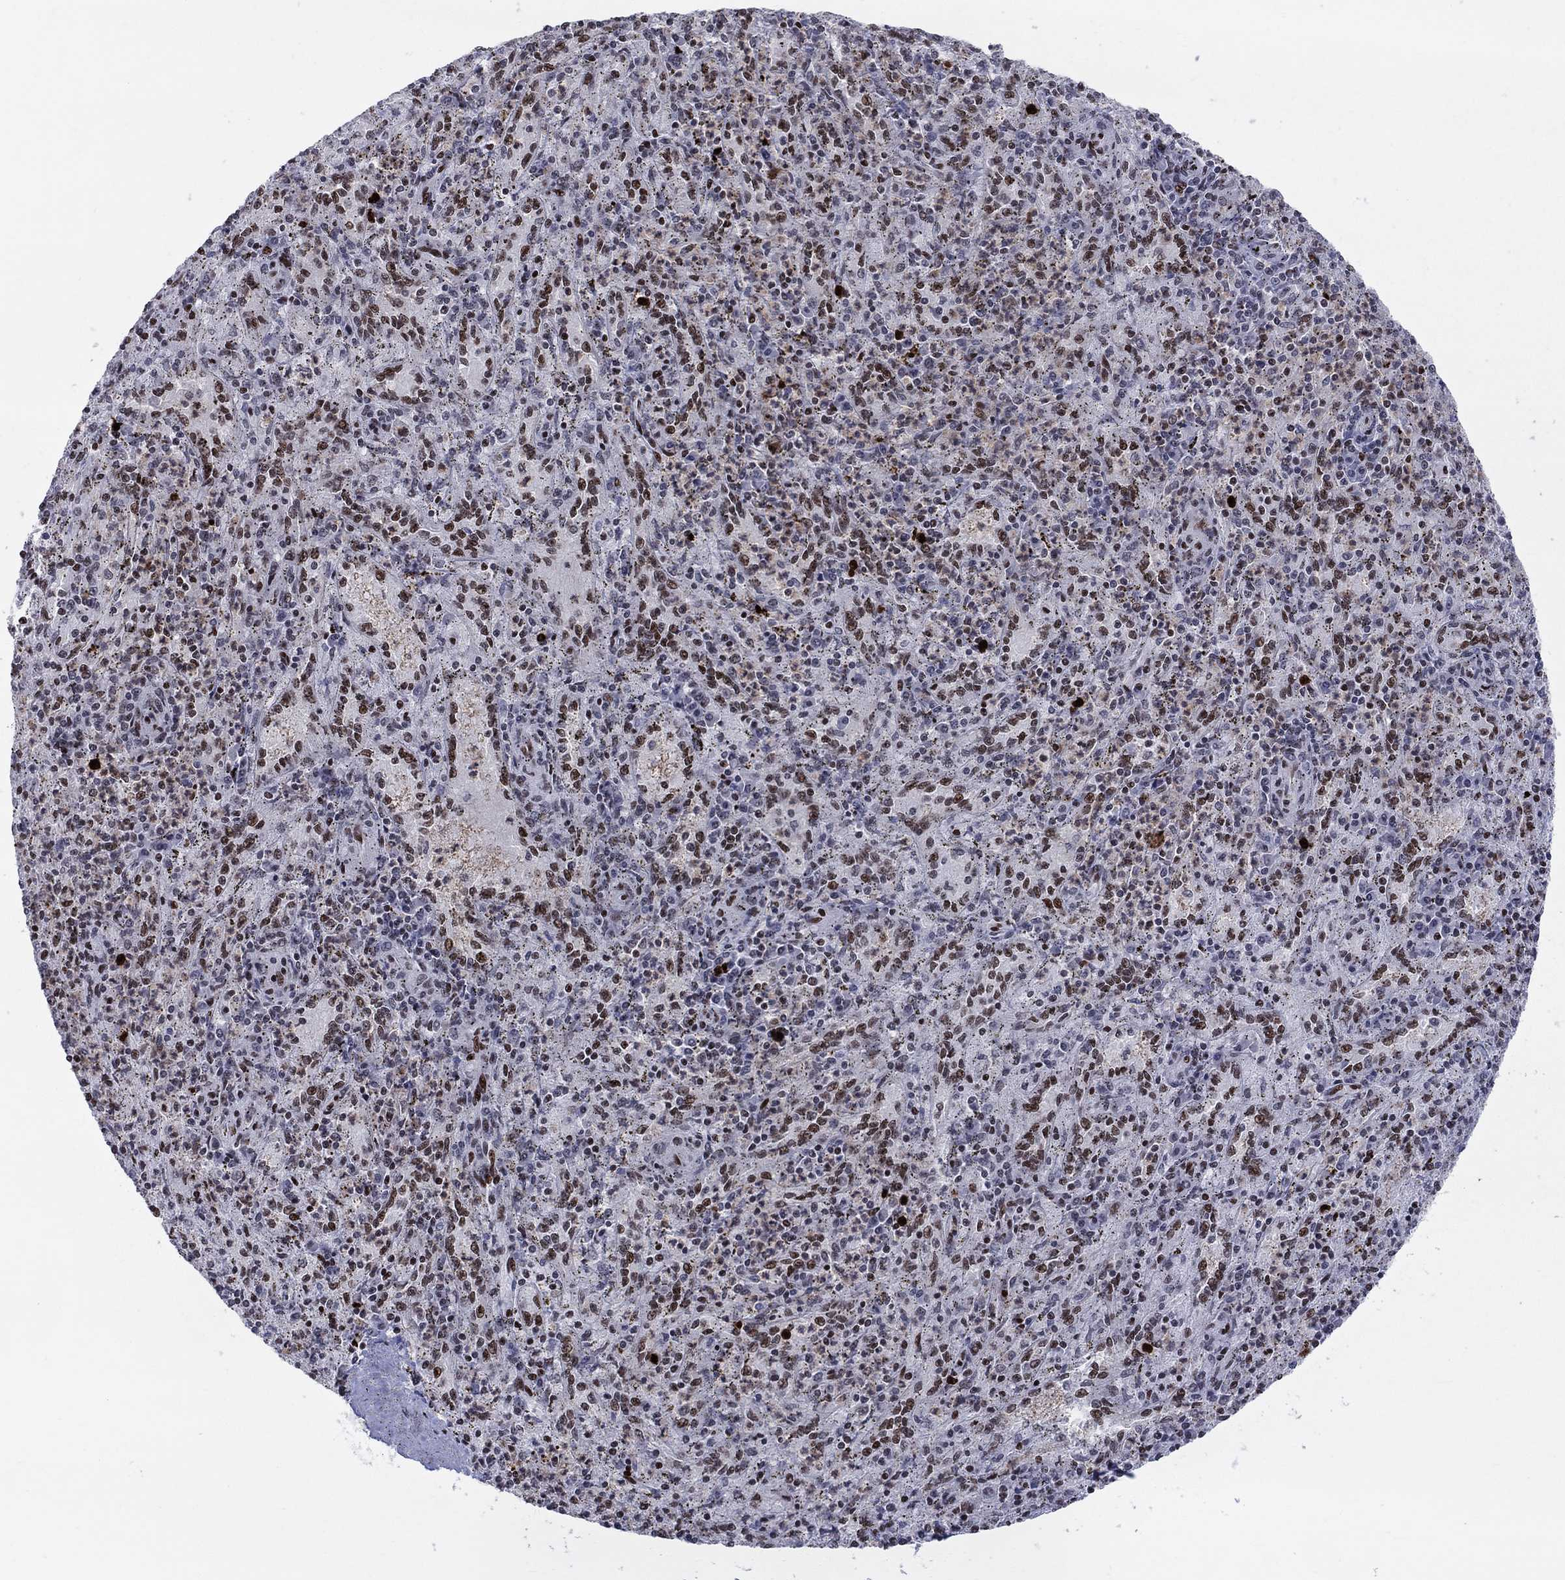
{"staining": {"intensity": "strong", "quantity": "25%-75%", "location": "nuclear"}, "tissue": "spleen", "cell_type": "Cells in red pulp", "image_type": "normal", "snomed": [{"axis": "morphology", "description": "Normal tissue, NOS"}, {"axis": "topography", "description": "Spleen"}], "caption": "Immunohistochemistry histopathology image of unremarkable spleen: human spleen stained using IHC demonstrates high levels of strong protein expression localized specifically in the nuclear of cells in red pulp, appearing as a nuclear brown color.", "gene": "ZNHIT3", "patient": {"sex": "male", "age": 60}}